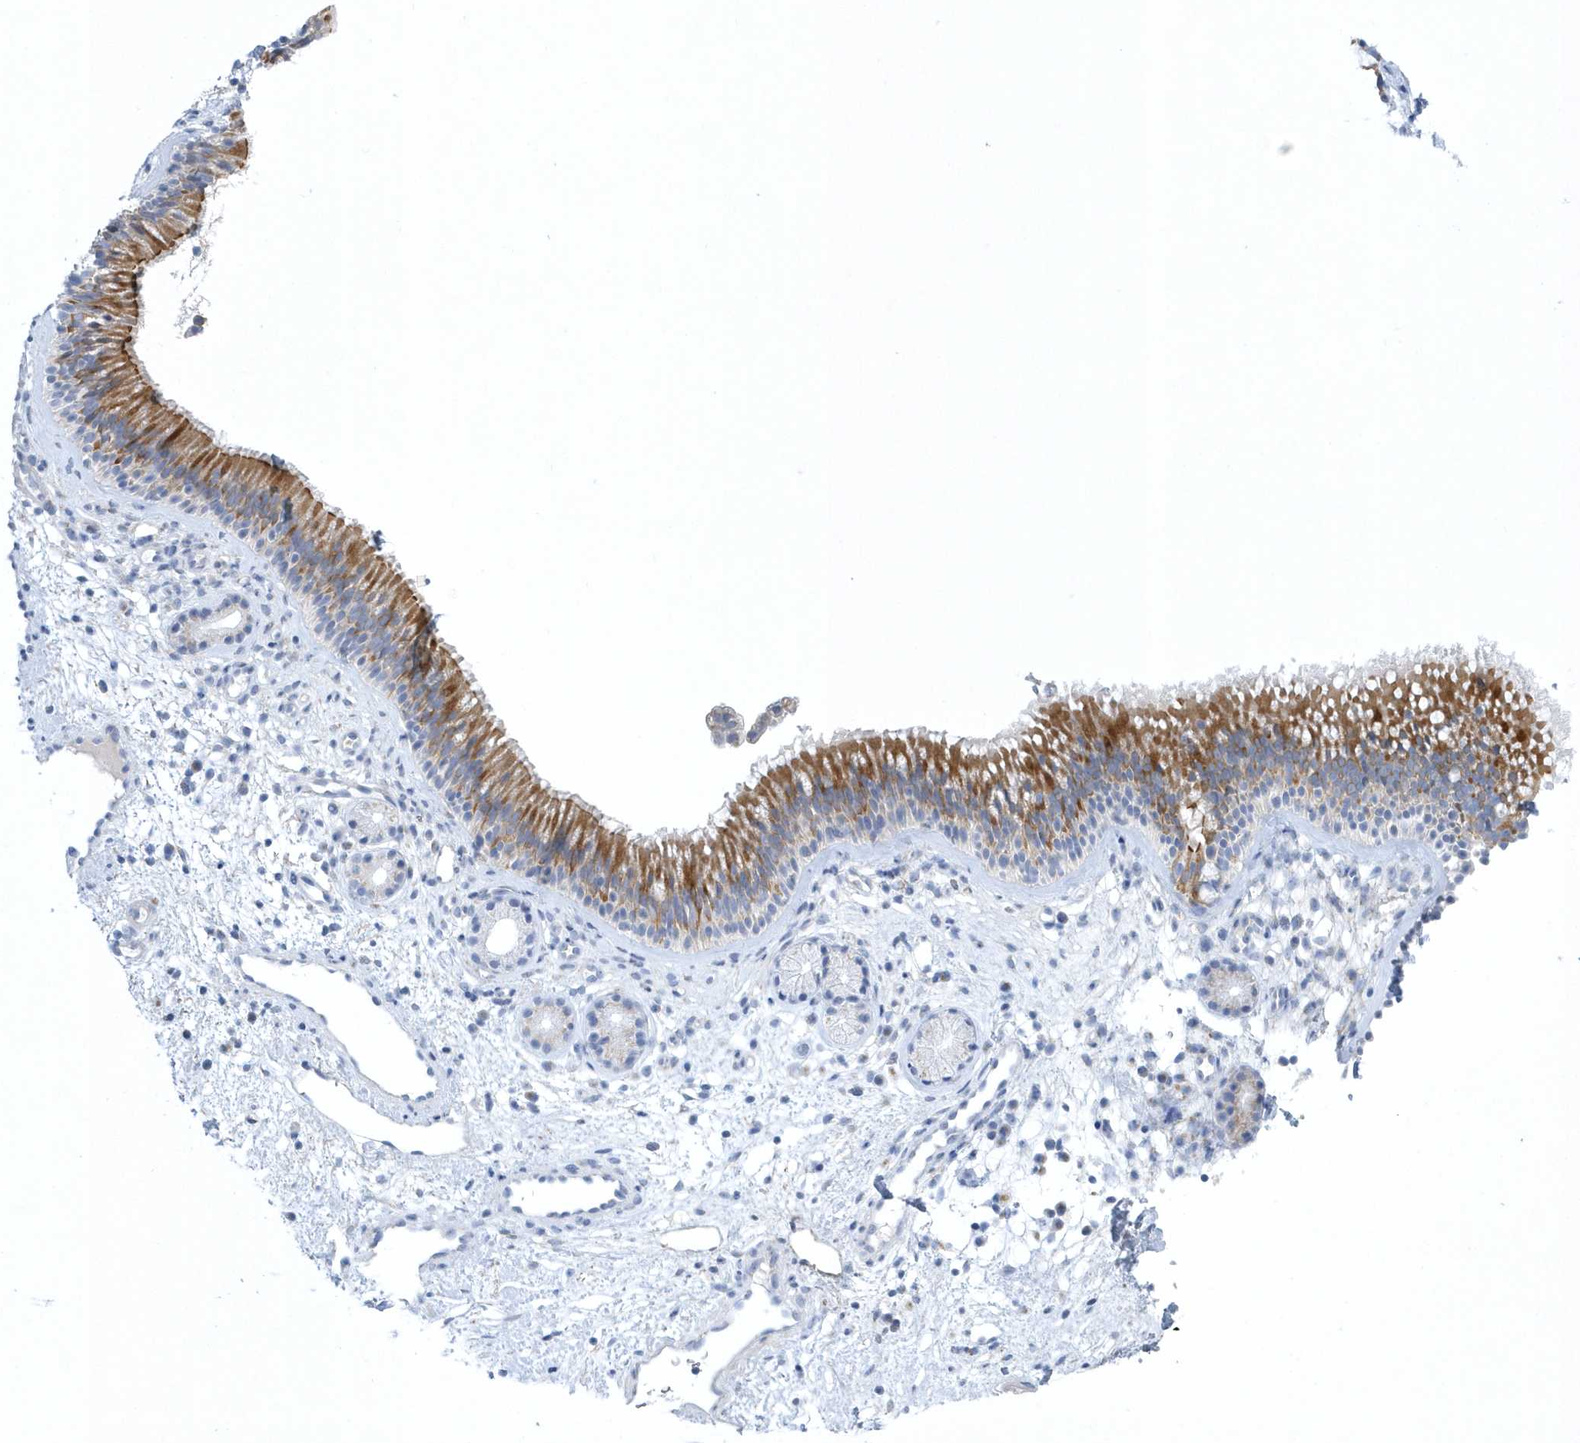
{"staining": {"intensity": "moderate", "quantity": ">75%", "location": "cytoplasmic/membranous"}, "tissue": "nasopharynx", "cell_type": "Respiratory epithelial cells", "image_type": "normal", "snomed": [{"axis": "morphology", "description": "Normal tissue, NOS"}, {"axis": "morphology", "description": "Inflammation, NOS"}, {"axis": "morphology", "description": "Malignant melanoma, Metastatic site"}, {"axis": "topography", "description": "Nasopharynx"}], "caption": "Moderate cytoplasmic/membranous positivity for a protein is present in approximately >75% of respiratory epithelial cells of unremarkable nasopharynx using IHC.", "gene": "SPATA18", "patient": {"sex": "male", "age": 70}}